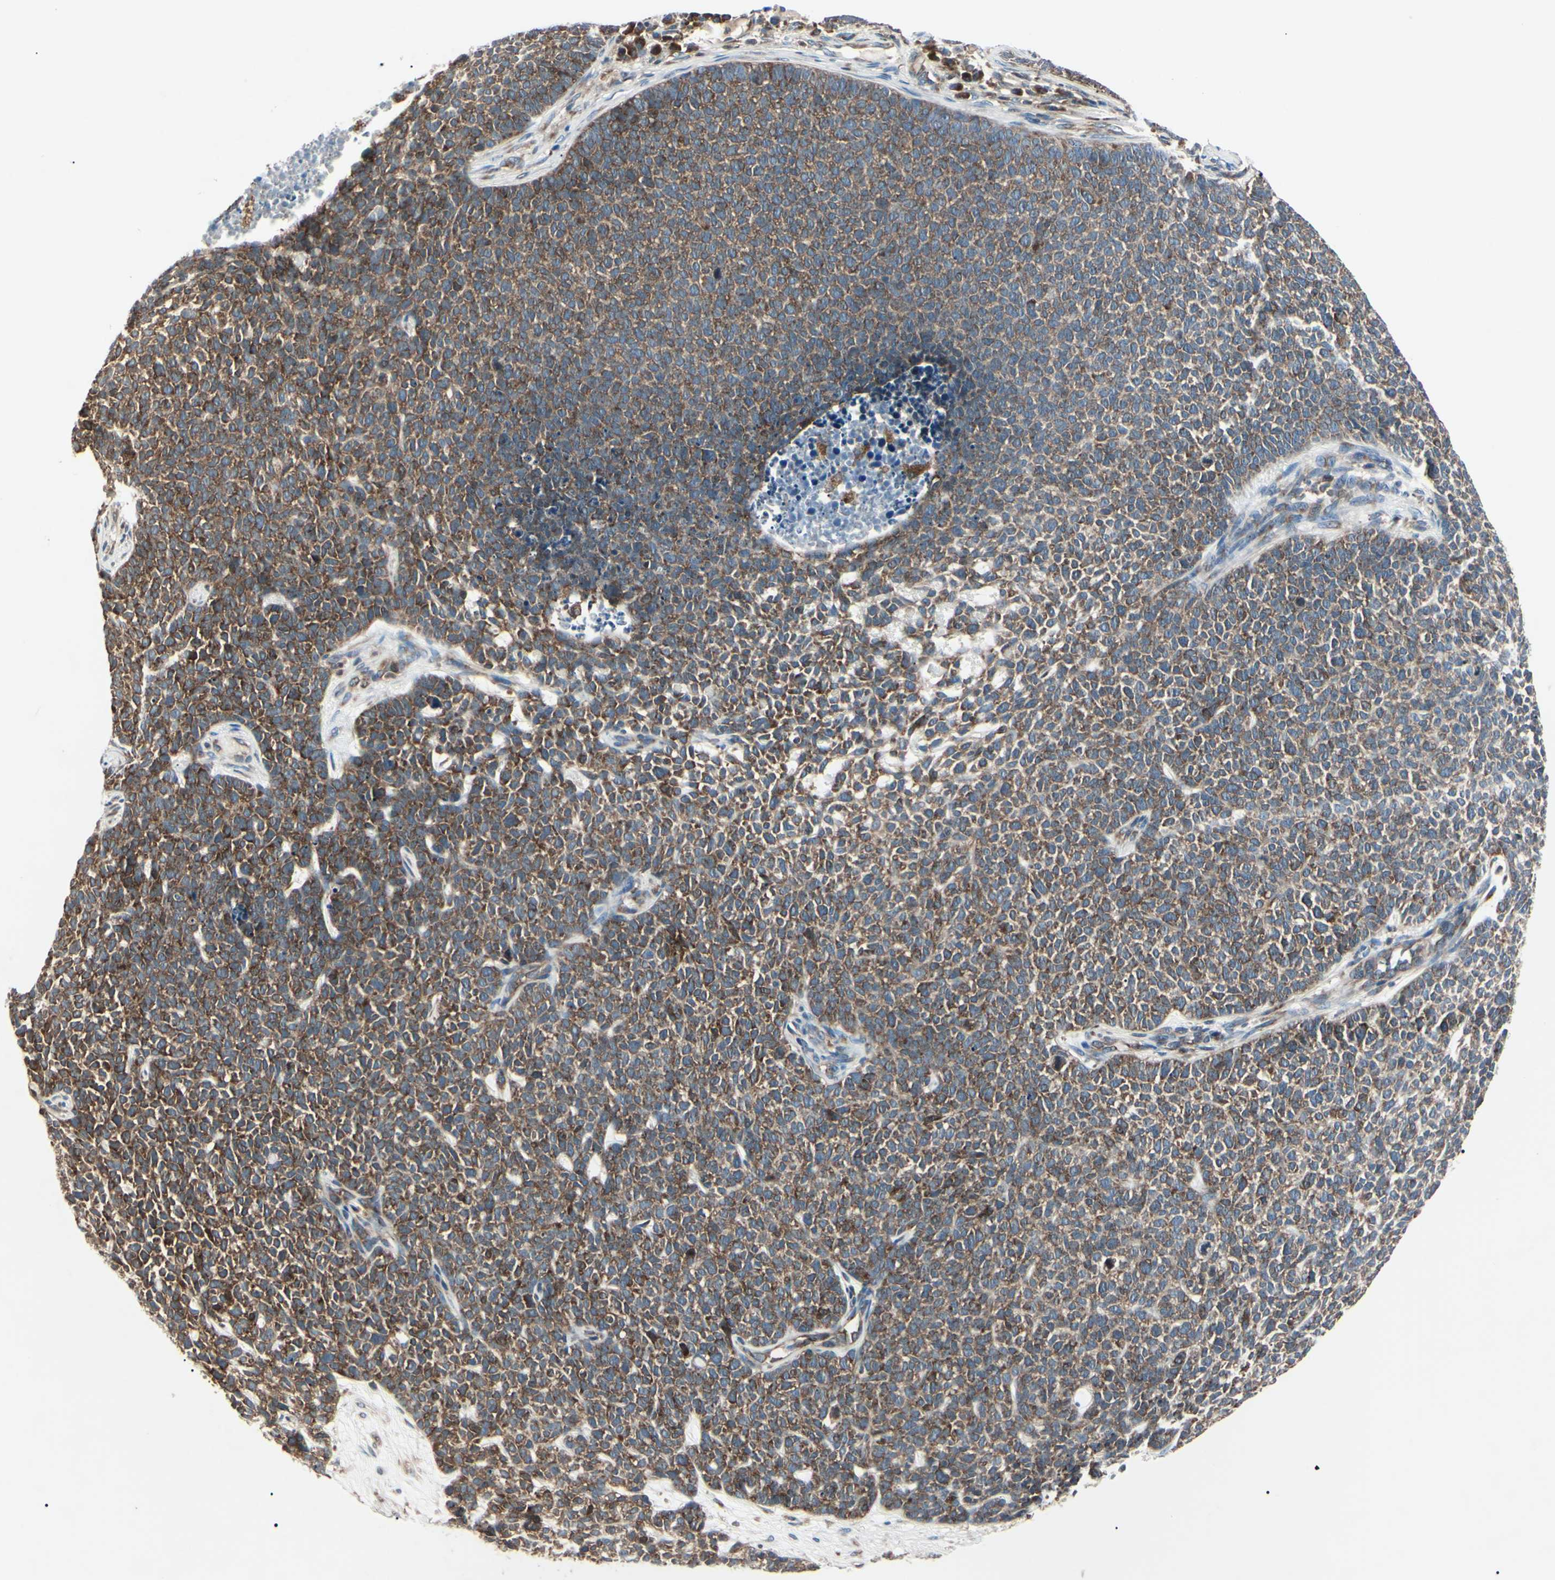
{"staining": {"intensity": "strong", "quantity": "25%-75%", "location": "cytoplasmic/membranous"}, "tissue": "skin cancer", "cell_type": "Tumor cells", "image_type": "cancer", "snomed": [{"axis": "morphology", "description": "Basal cell carcinoma"}, {"axis": "topography", "description": "Skin"}], "caption": "A histopathology image showing strong cytoplasmic/membranous positivity in approximately 25%-75% of tumor cells in skin cancer (basal cell carcinoma), as visualized by brown immunohistochemical staining.", "gene": "MAPRE1", "patient": {"sex": "female", "age": 84}}